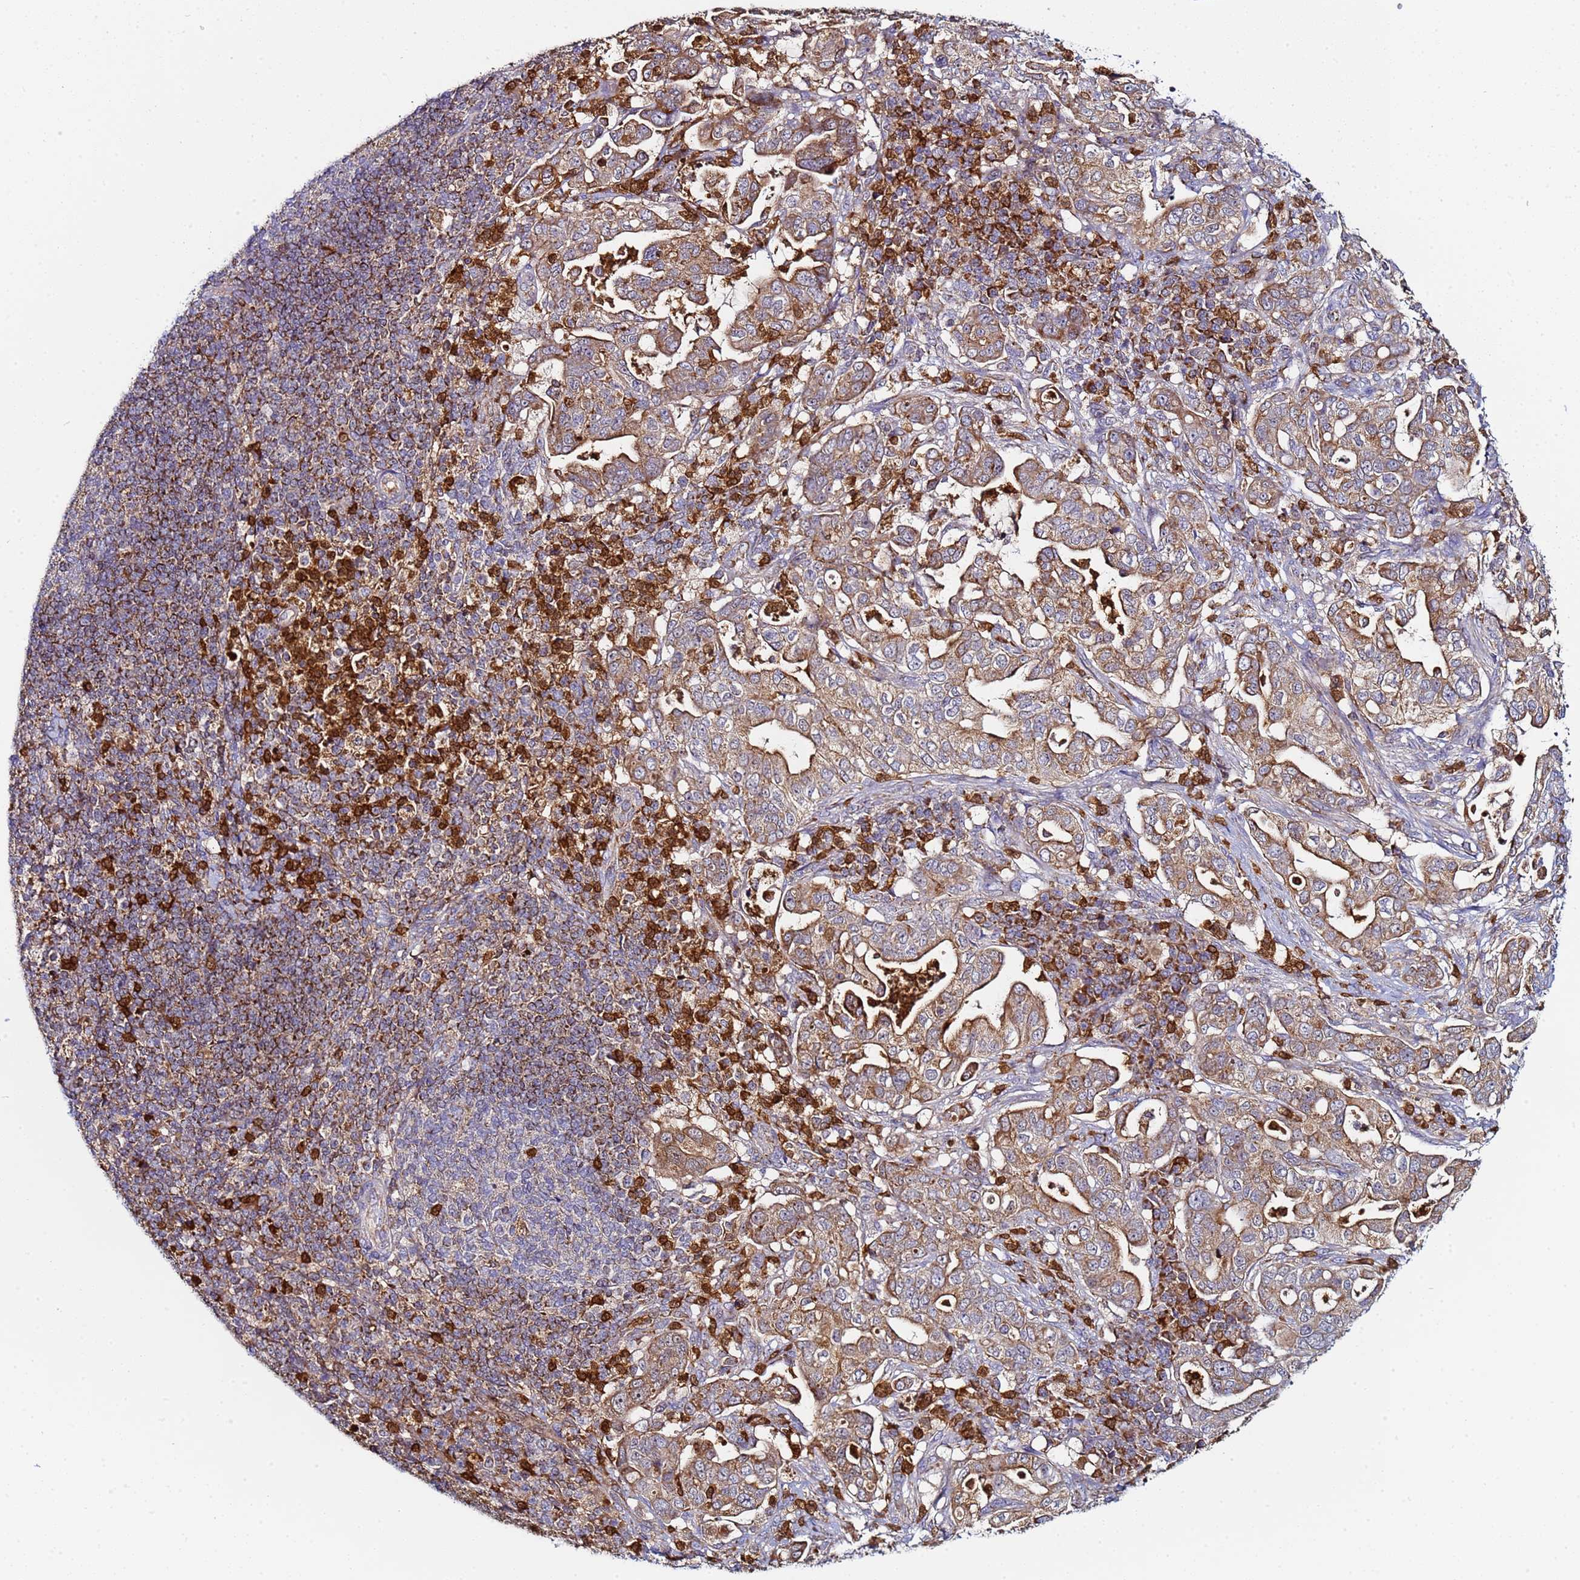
{"staining": {"intensity": "moderate", "quantity": ">75%", "location": "cytoplasmic/membranous"}, "tissue": "pancreatic cancer", "cell_type": "Tumor cells", "image_type": "cancer", "snomed": [{"axis": "morphology", "description": "Normal tissue, NOS"}, {"axis": "morphology", "description": "Adenocarcinoma, NOS"}, {"axis": "topography", "description": "Lymph node"}, {"axis": "topography", "description": "Pancreas"}], "caption": "This is a histology image of immunohistochemistry (IHC) staining of pancreatic cancer, which shows moderate staining in the cytoplasmic/membranous of tumor cells.", "gene": "CCDC127", "patient": {"sex": "female", "age": 67}}